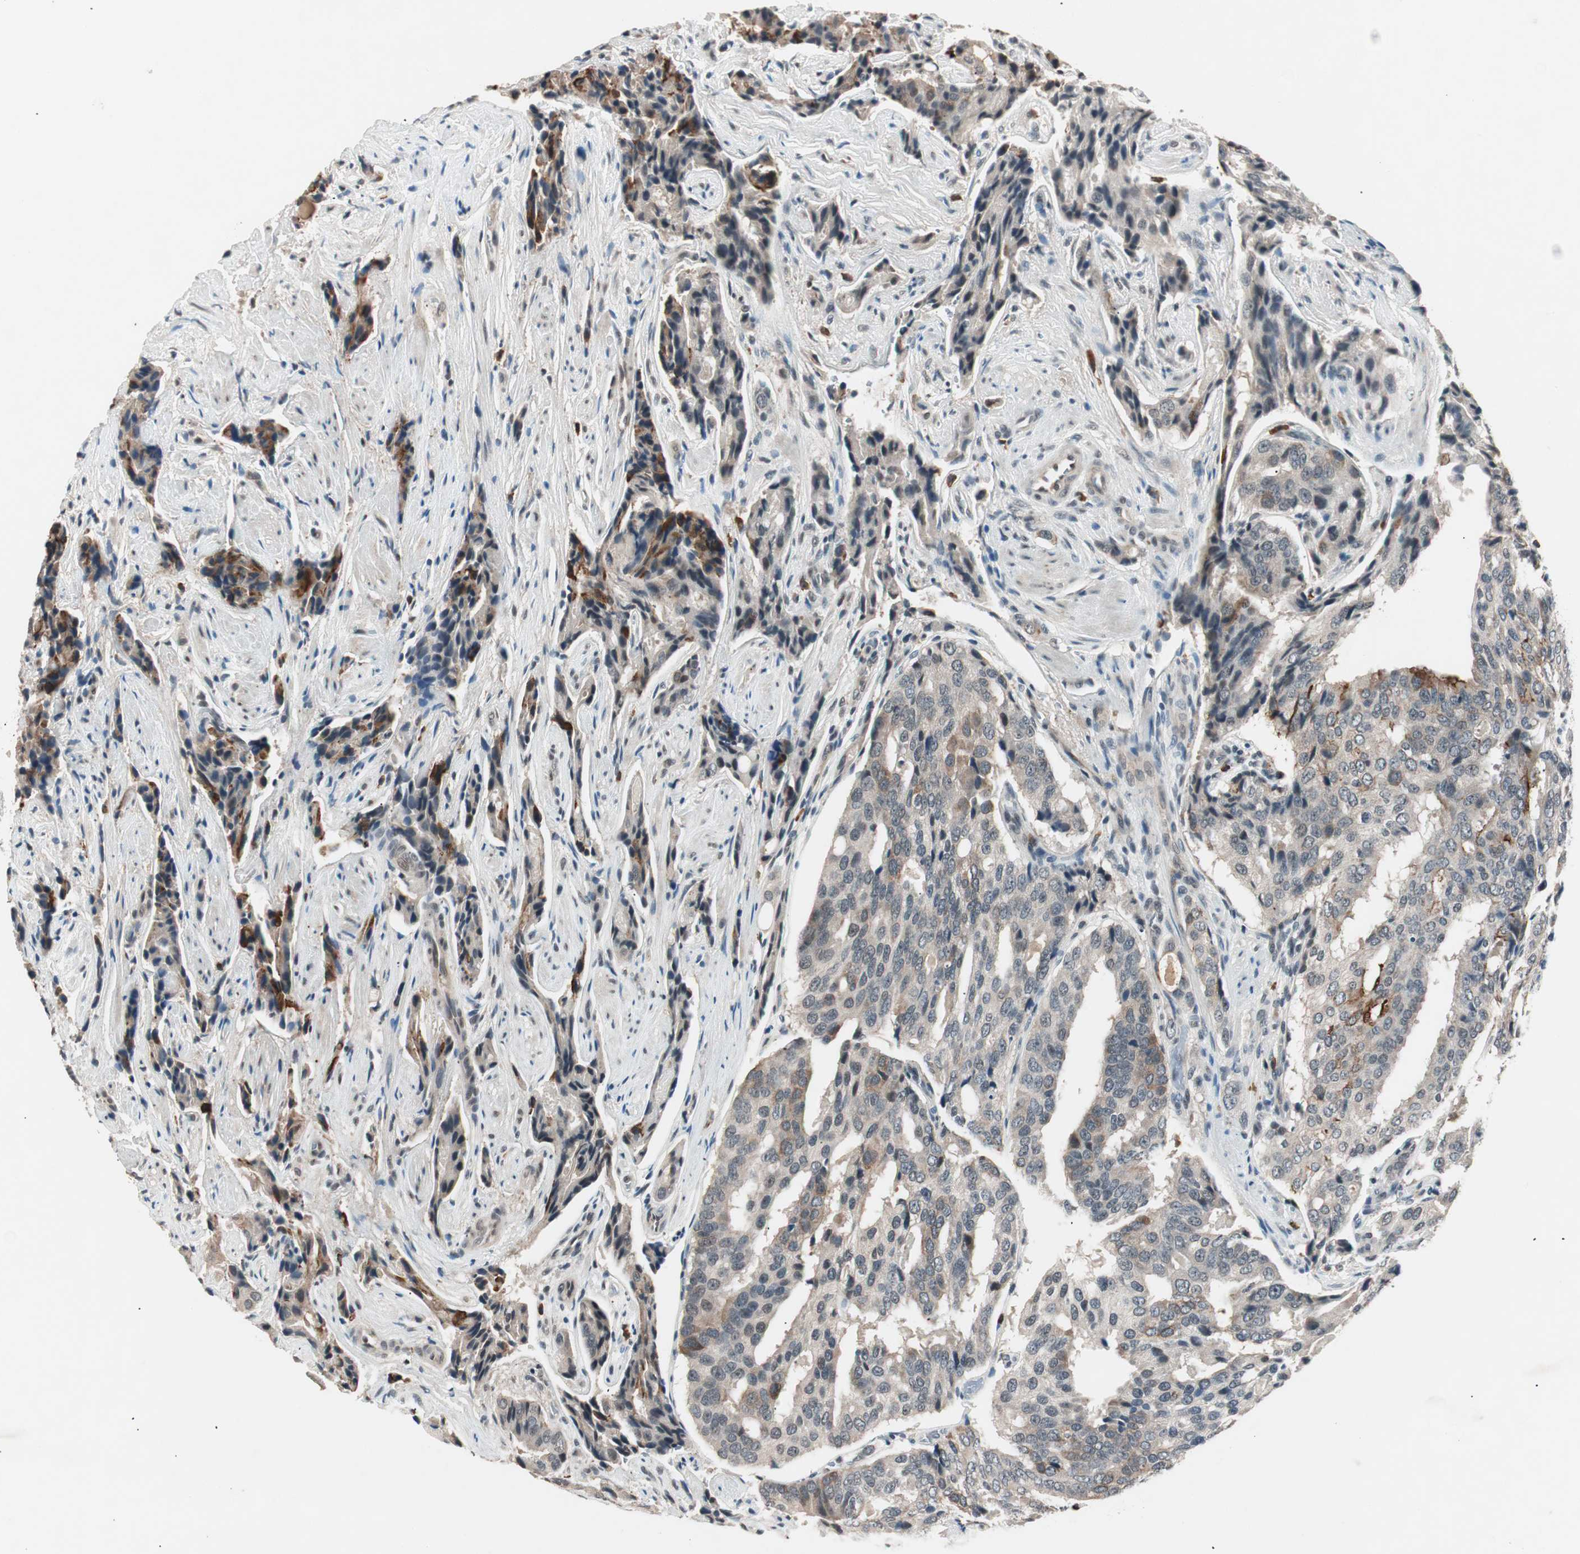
{"staining": {"intensity": "weak", "quantity": "25%-75%", "location": "cytoplasmic/membranous"}, "tissue": "prostate cancer", "cell_type": "Tumor cells", "image_type": "cancer", "snomed": [{"axis": "morphology", "description": "Adenocarcinoma, High grade"}, {"axis": "topography", "description": "Prostate"}], "caption": "IHC image of prostate cancer stained for a protein (brown), which displays low levels of weak cytoplasmic/membranous expression in about 25%-75% of tumor cells.", "gene": "NFRKB", "patient": {"sex": "male", "age": 58}}